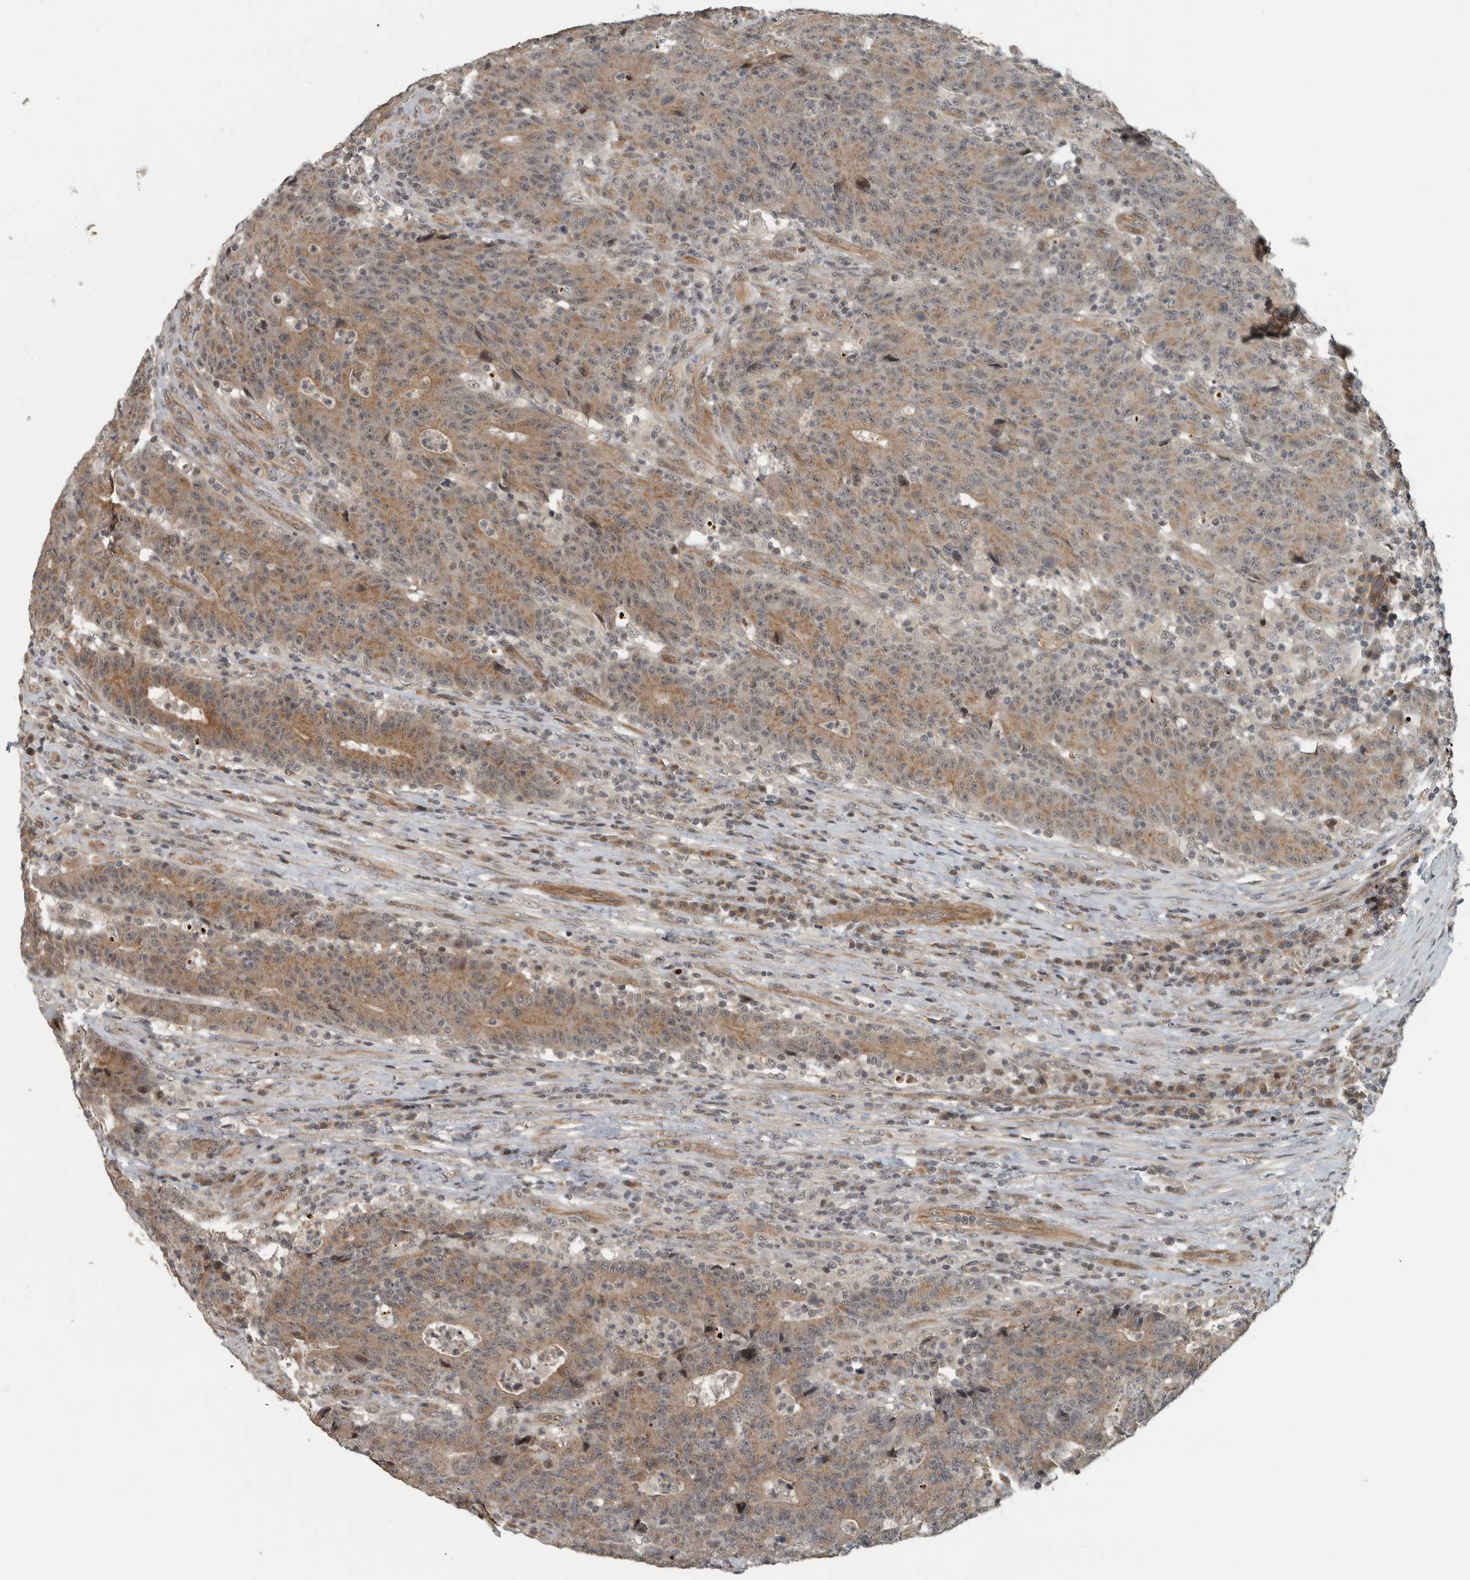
{"staining": {"intensity": "moderate", "quantity": ">75%", "location": "cytoplasmic/membranous,nuclear"}, "tissue": "colorectal cancer", "cell_type": "Tumor cells", "image_type": "cancer", "snomed": [{"axis": "morphology", "description": "Normal tissue, NOS"}, {"axis": "morphology", "description": "Adenocarcinoma, NOS"}, {"axis": "topography", "description": "Colon"}], "caption": "IHC of human colorectal cancer (adenocarcinoma) demonstrates medium levels of moderate cytoplasmic/membranous and nuclear expression in approximately >75% of tumor cells. (DAB (3,3'-diaminobenzidine) IHC with brightfield microscopy, high magnification).", "gene": "NAPG", "patient": {"sex": "female", "age": 75}}